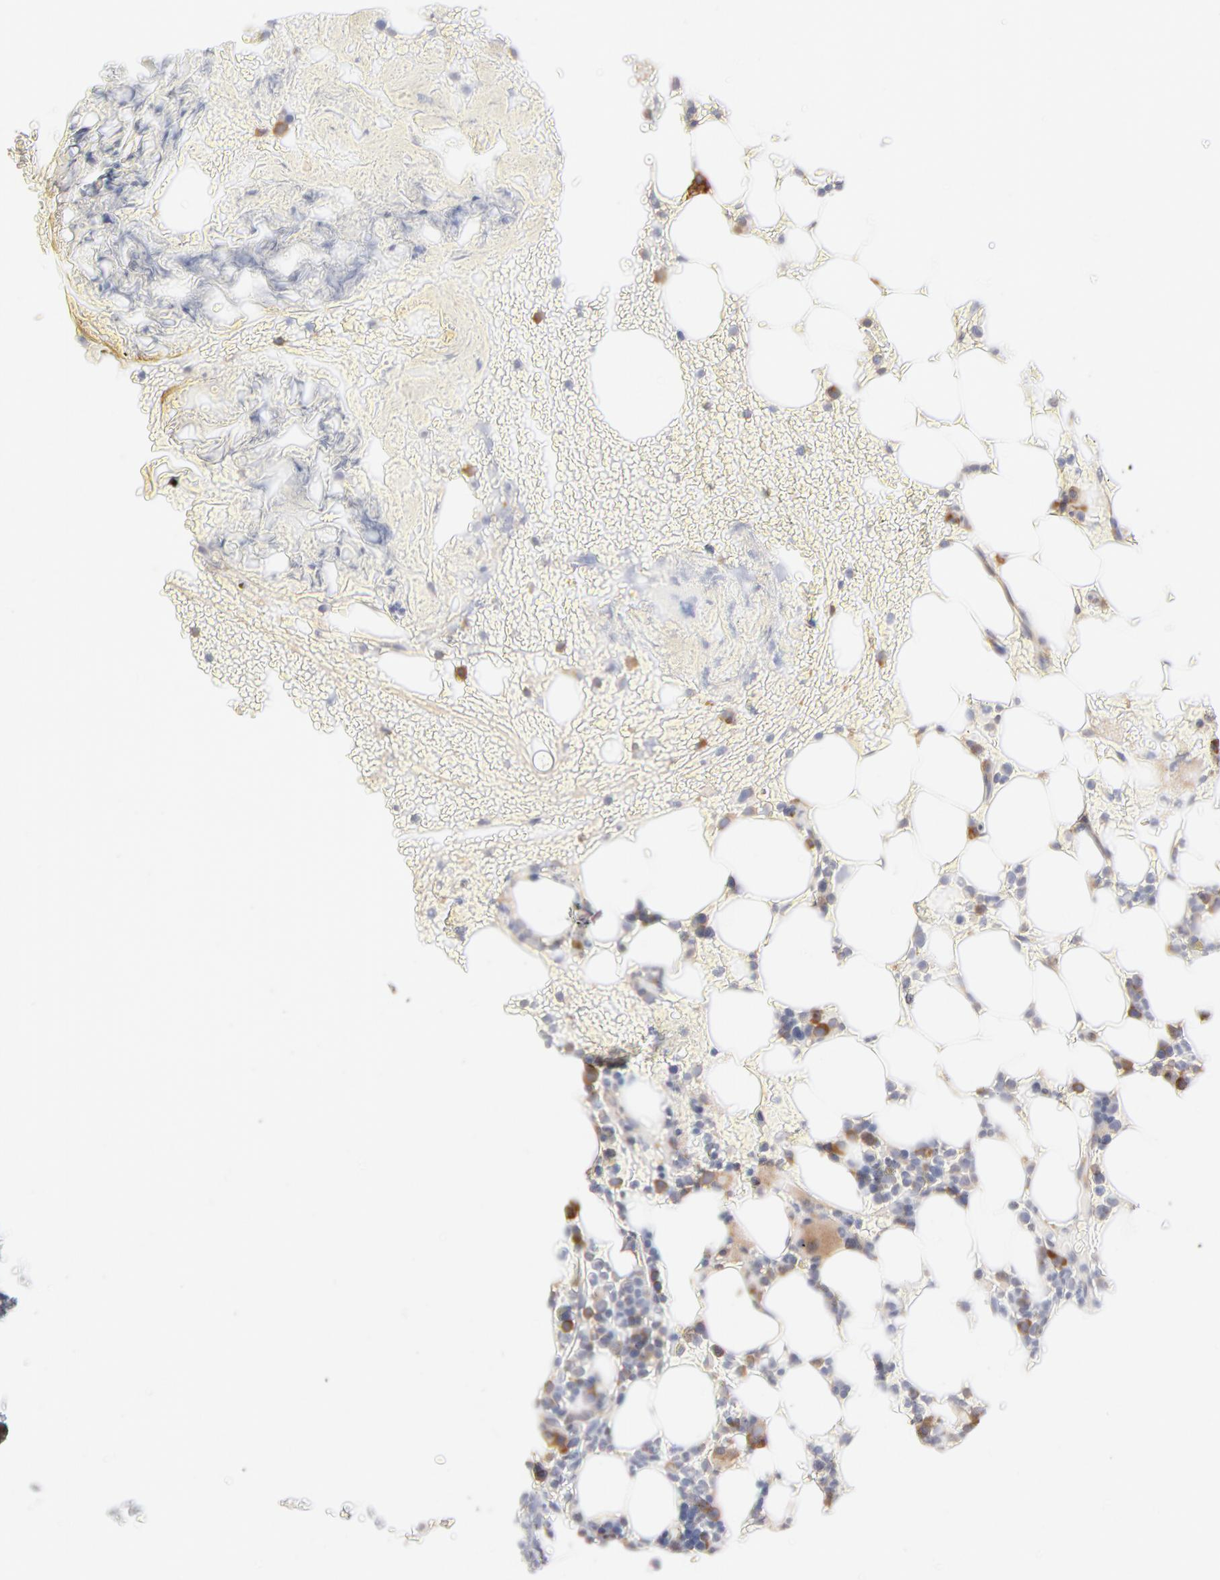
{"staining": {"intensity": "moderate", "quantity": "<25%", "location": "cytoplasmic/membranous"}, "tissue": "bone marrow", "cell_type": "Hematopoietic cells", "image_type": "normal", "snomed": [{"axis": "morphology", "description": "Normal tissue, NOS"}, {"axis": "topography", "description": "Bone marrow"}], "caption": "Immunohistochemistry image of normal bone marrow: bone marrow stained using immunohistochemistry demonstrates low levels of moderate protein expression localized specifically in the cytoplasmic/membranous of hematopoietic cells, appearing as a cytoplasmic/membranous brown color.", "gene": "RPS21", "patient": {"sex": "female", "age": 73}}